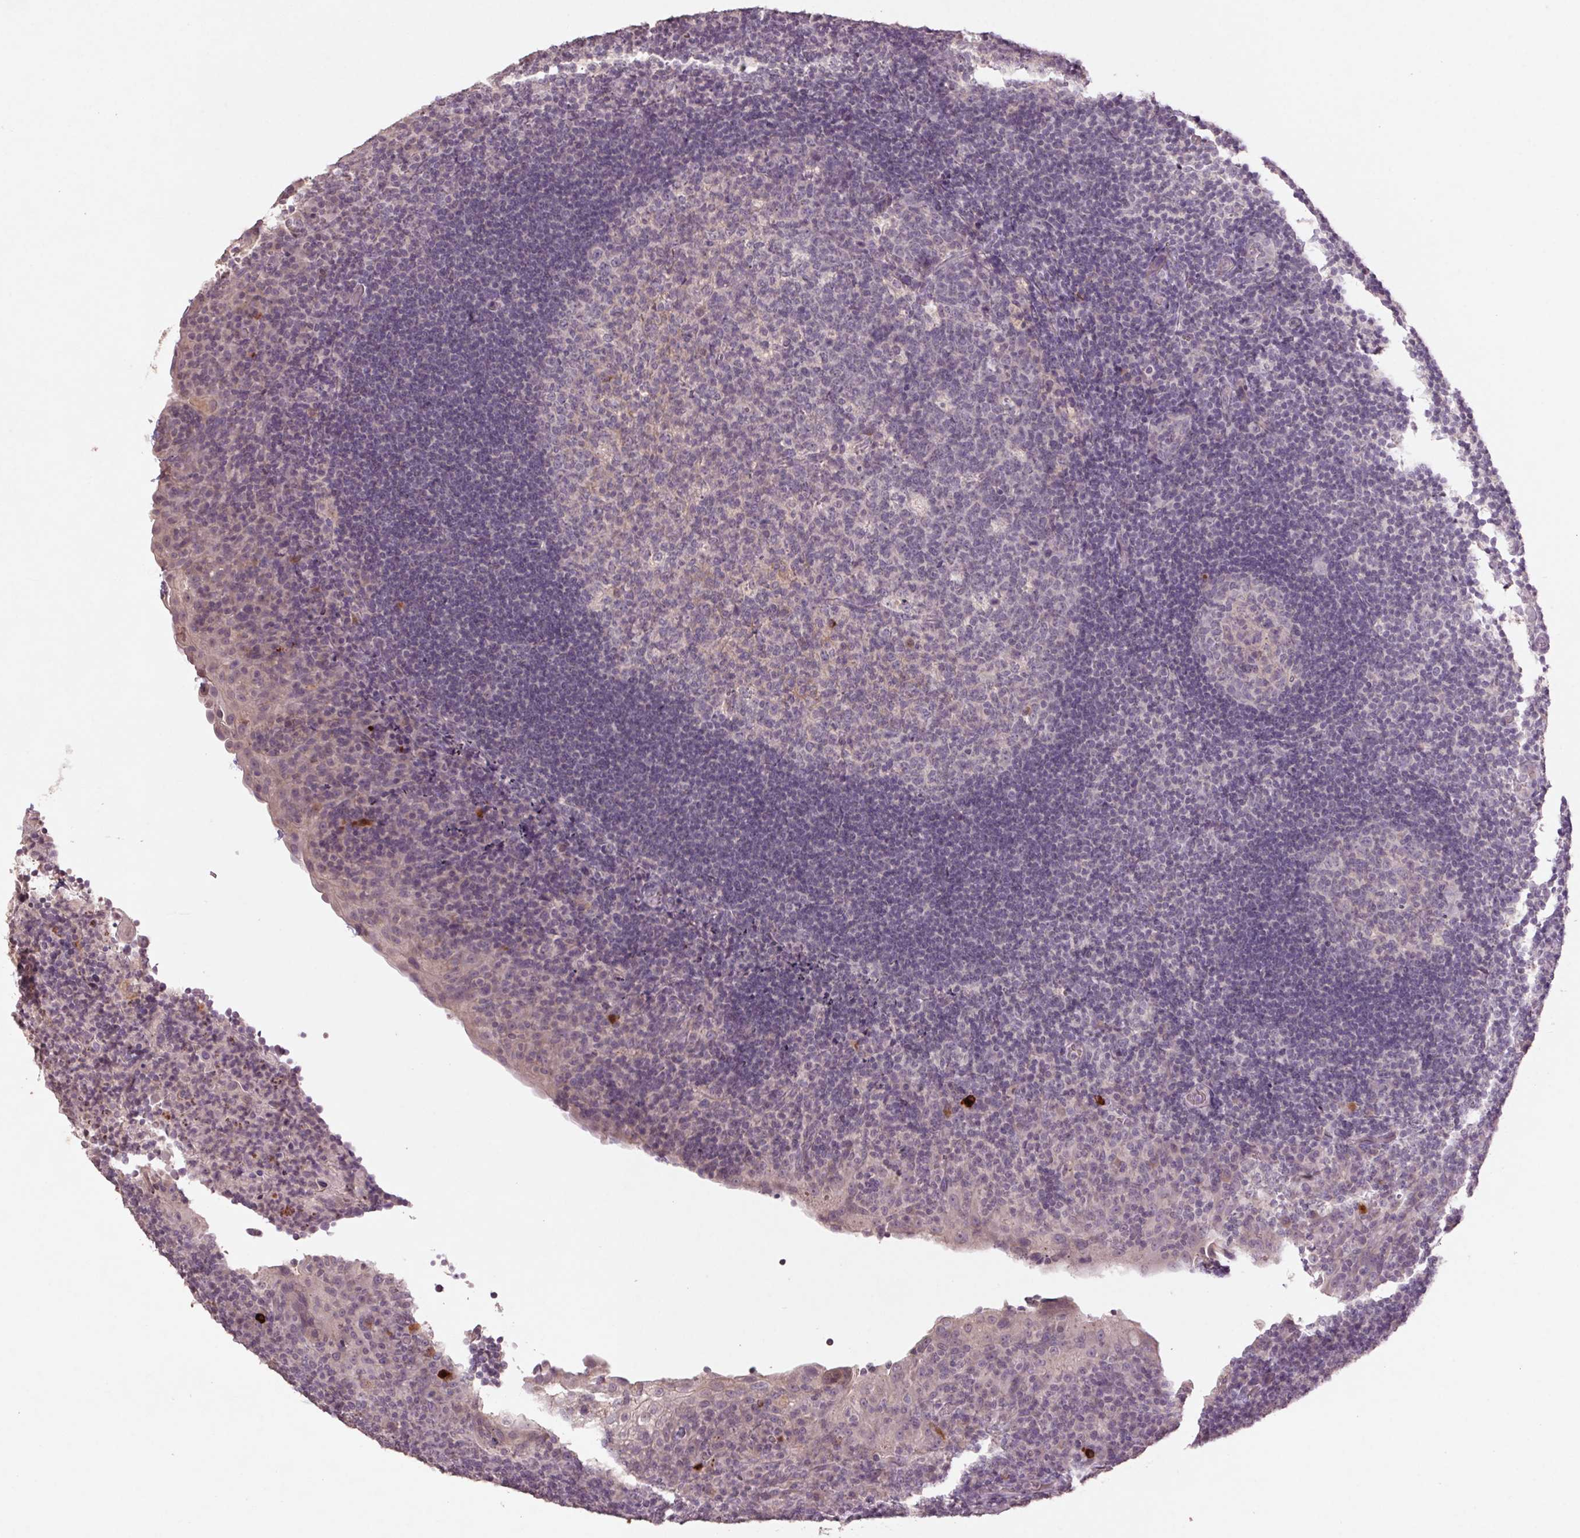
{"staining": {"intensity": "negative", "quantity": "none", "location": "none"}, "tissue": "tonsil", "cell_type": "Germinal center cells", "image_type": "normal", "snomed": [{"axis": "morphology", "description": "Normal tissue, NOS"}, {"axis": "topography", "description": "Tonsil"}], "caption": "Immunohistochemistry histopathology image of benign tonsil: tonsil stained with DAB (3,3'-diaminobenzidine) shows no significant protein positivity in germinal center cells.", "gene": "ENSG00000255641", "patient": {"sex": "male", "age": 17}}